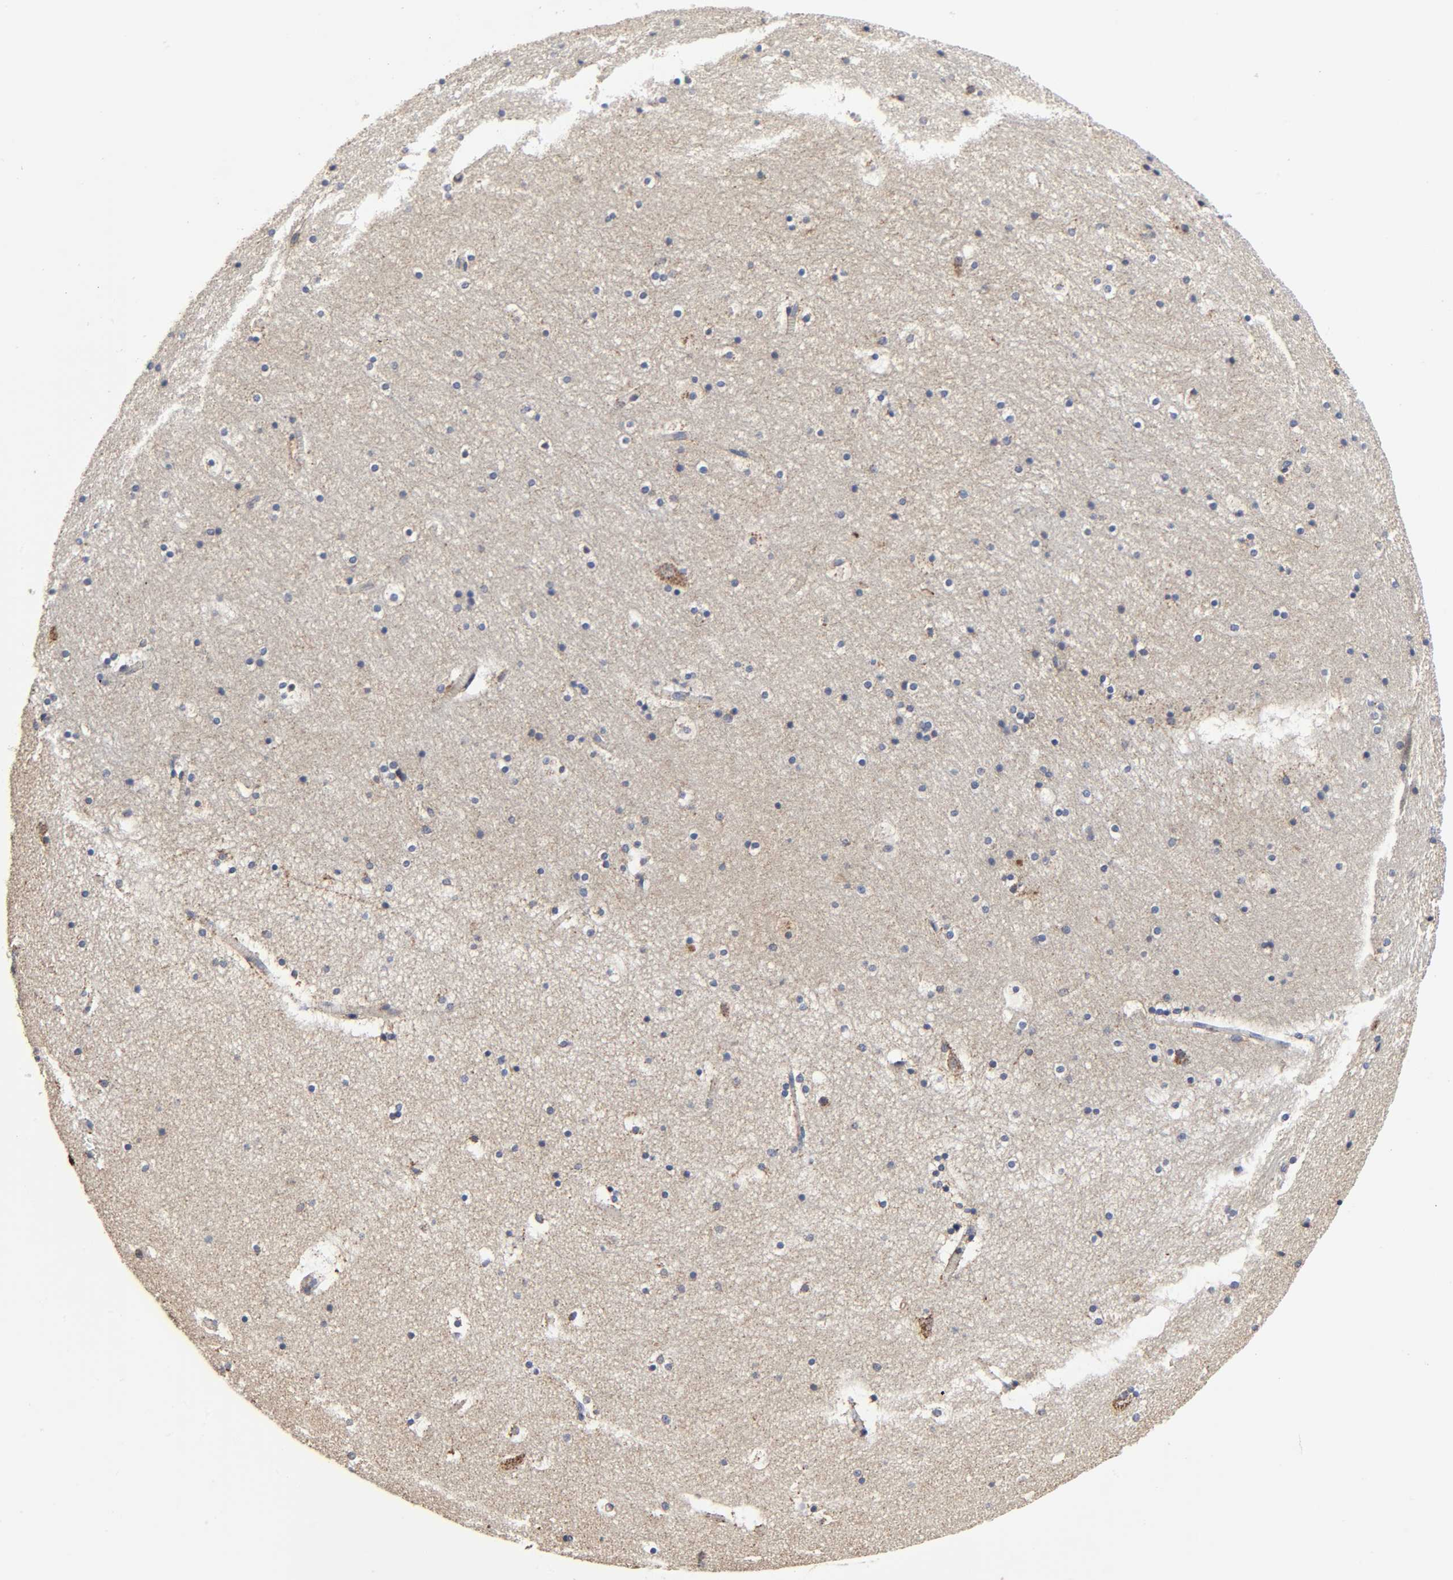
{"staining": {"intensity": "moderate", "quantity": "<25%", "location": "cytoplasmic/membranous"}, "tissue": "hippocampus", "cell_type": "Glial cells", "image_type": "normal", "snomed": [{"axis": "morphology", "description": "Normal tissue, NOS"}, {"axis": "topography", "description": "Hippocampus"}], "caption": "The photomicrograph exhibits a brown stain indicating the presence of a protein in the cytoplasmic/membranous of glial cells in hippocampus. Immunohistochemistry (ihc) stains the protein of interest in brown and the nuclei are stained blue.", "gene": "COX6B1", "patient": {"sex": "male", "age": 45}}